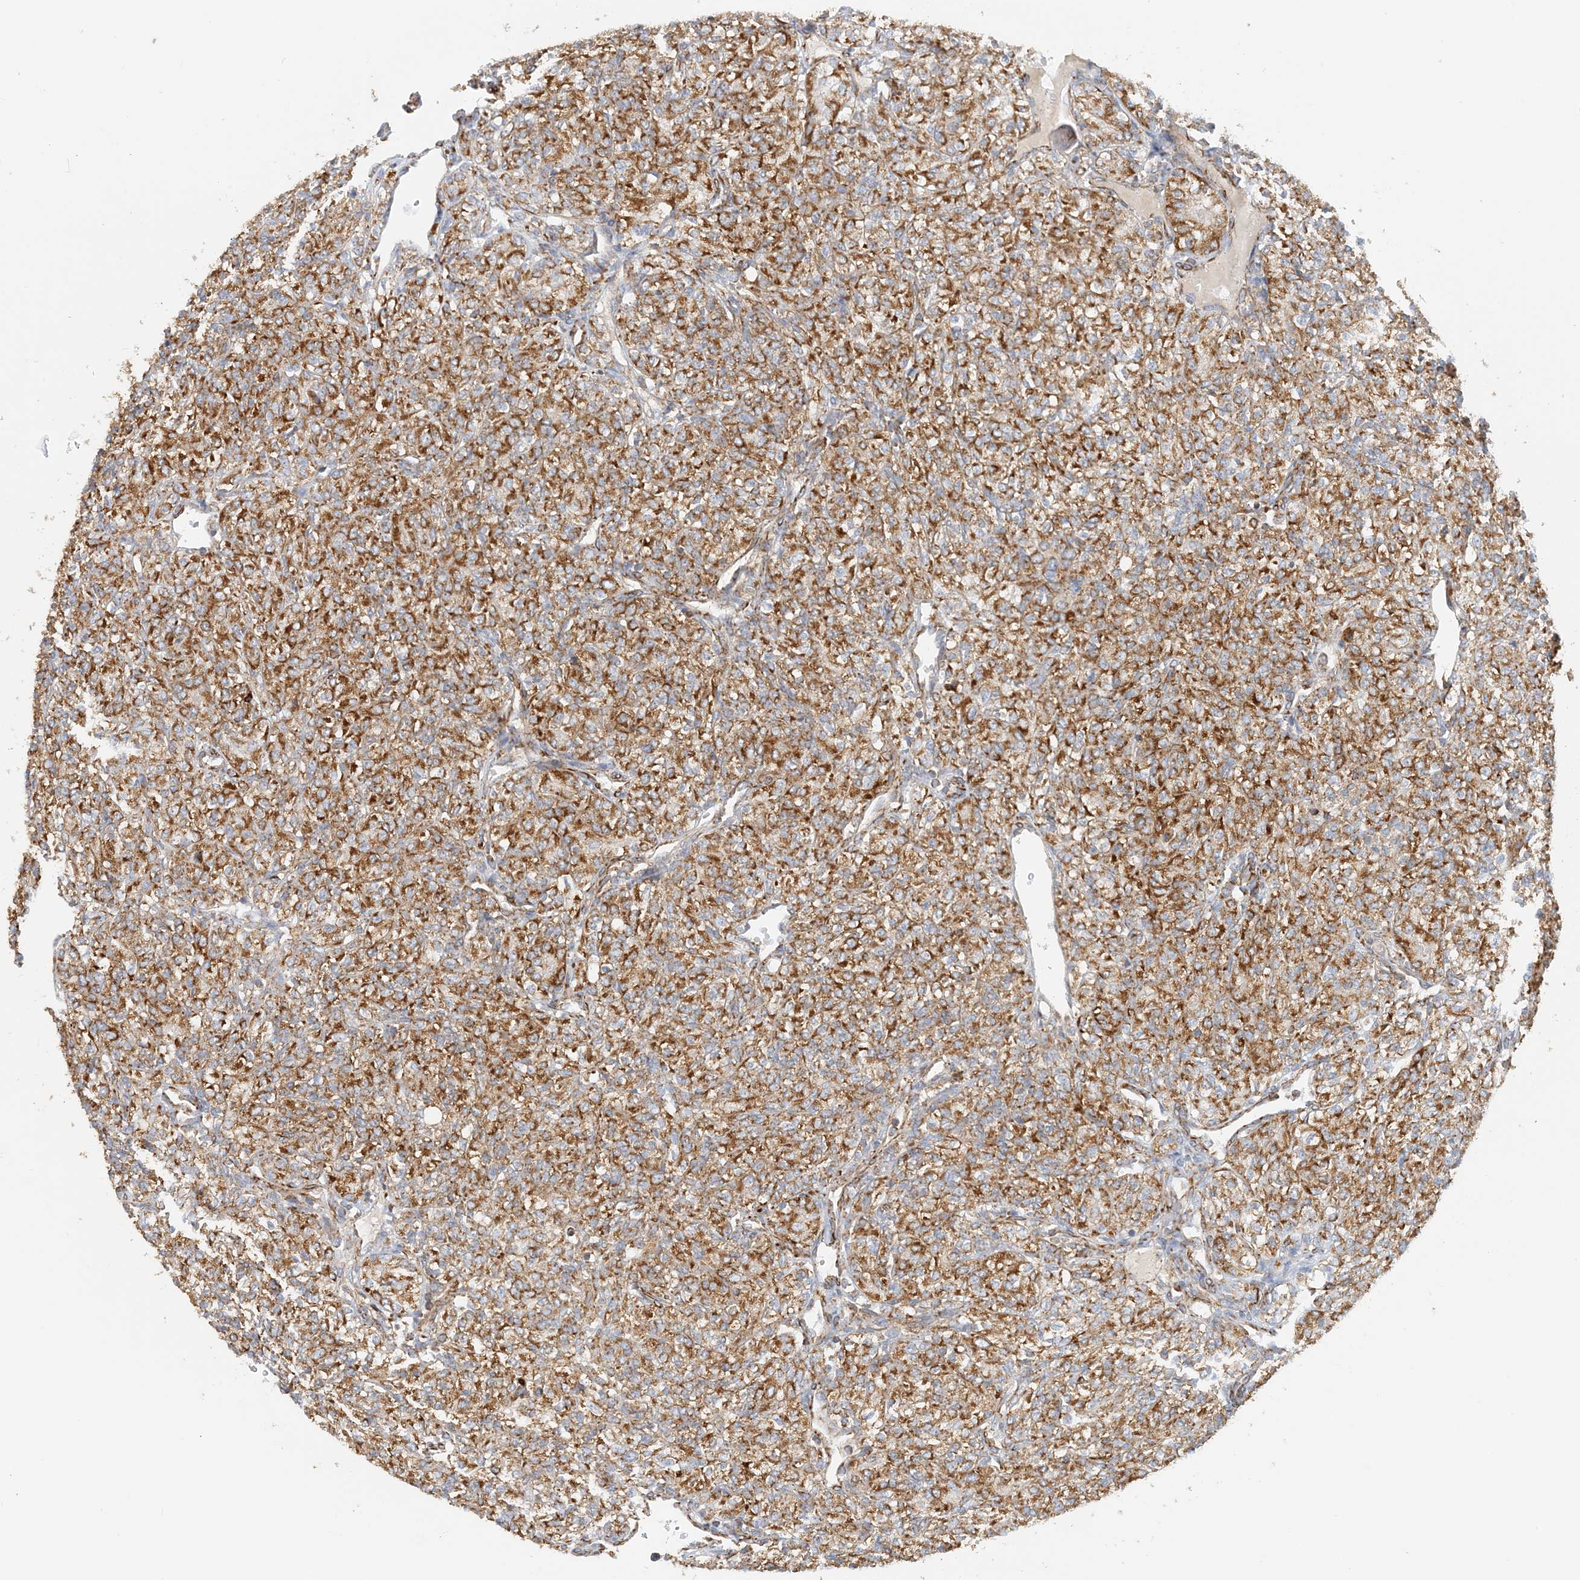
{"staining": {"intensity": "moderate", "quantity": ">75%", "location": "cytoplasmic/membranous"}, "tissue": "renal cancer", "cell_type": "Tumor cells", "image_type": "cancer", "snomed": [{"axis": "morphology", "description": "Adenocarcinoma, NOS"}, {"axis": "topography", "description": "Kidney"}], "caption": "Moderate cytoplasmic/membranous staining for a protein is seen in about >75% of tumor cells of renal cancer using IHC.", "gene": "COA3", "patient": {"sex": "male", "age": 77}}